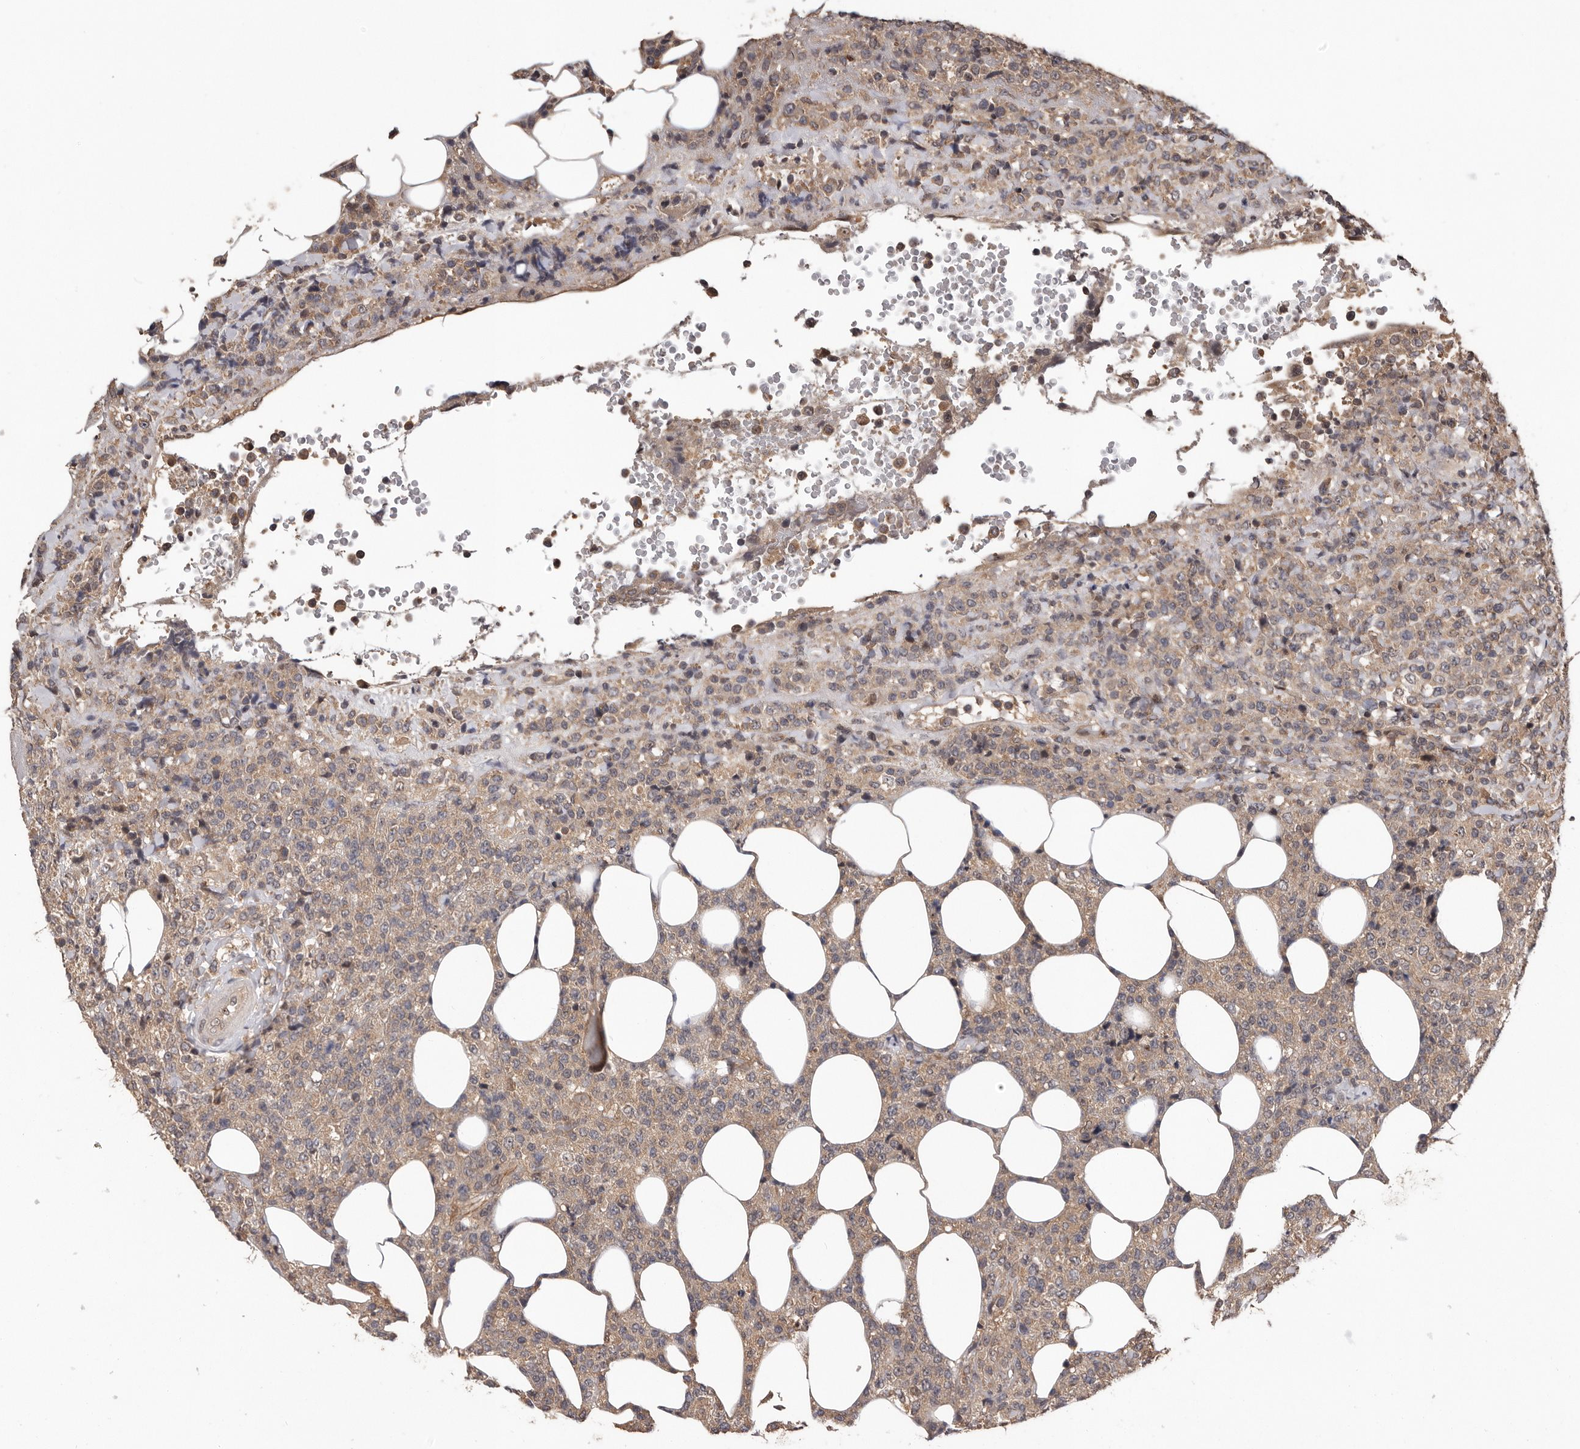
{"staining": {"intensity": "moderate", "quantity": "25%-75%", "location": "cytoplasmic/membranous"}, "tissue": "lymphoma", "cell_type": "Tumor cells", "image_type": "cancer", "snomed": [{"axis": "morphology", "description": "Malignant lymphoma, non-Hodgkin's type, High grade"}, {"axis": "topography", "description": "Lymph node"}], "caption": "A brown stain labels moderate cytoplasmic/membranous expression of a protein in human lymphoma tumor cells.", "gene": "VPS37A", "patient": {"sex": "male", "age": 13}}